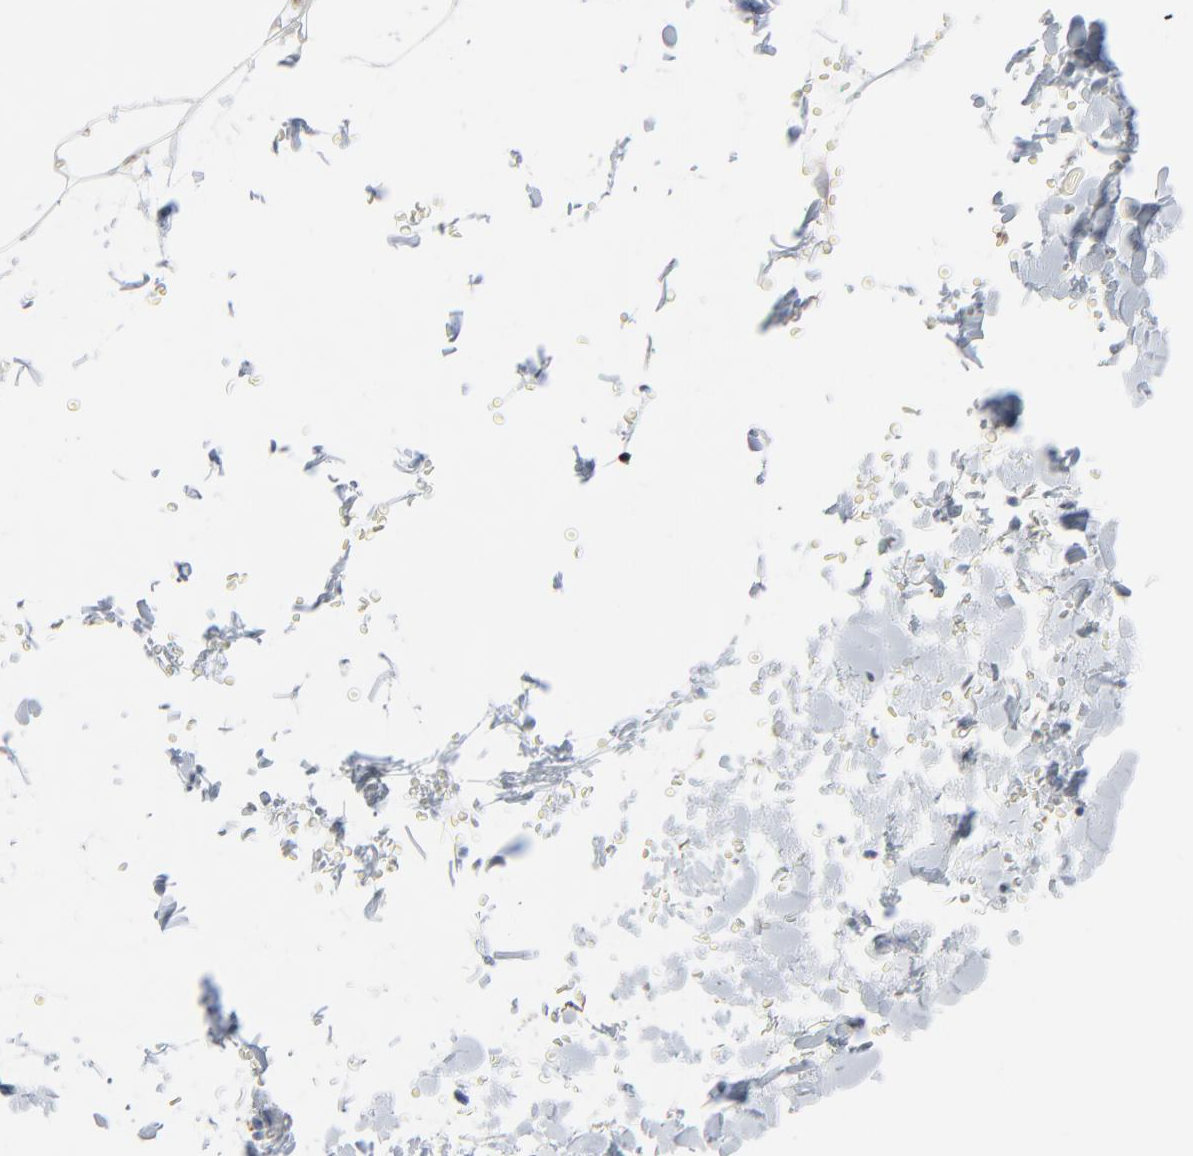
{"staining": {"intensity": "moderate", "quantity": "<25%", "location": "cytoplasmic/membranous"}, "tissue": "adipose tissue", "cell_type": "Adipocytes", "image_type": "normal", "snomed": [{"axis": "morphology", "description": "Normal tissue, NOS"}, {"axis": "topography", "description": "Soft tissue"}], "caption": "Protein positivity by immunohistochemistry (IHC) displays moderate cytoplasmic/membranous staining in about <25% of adipocytes in normal adipose tissue.", "gene": "OPTN", "patient": {"sex": "male", "age": 72}}